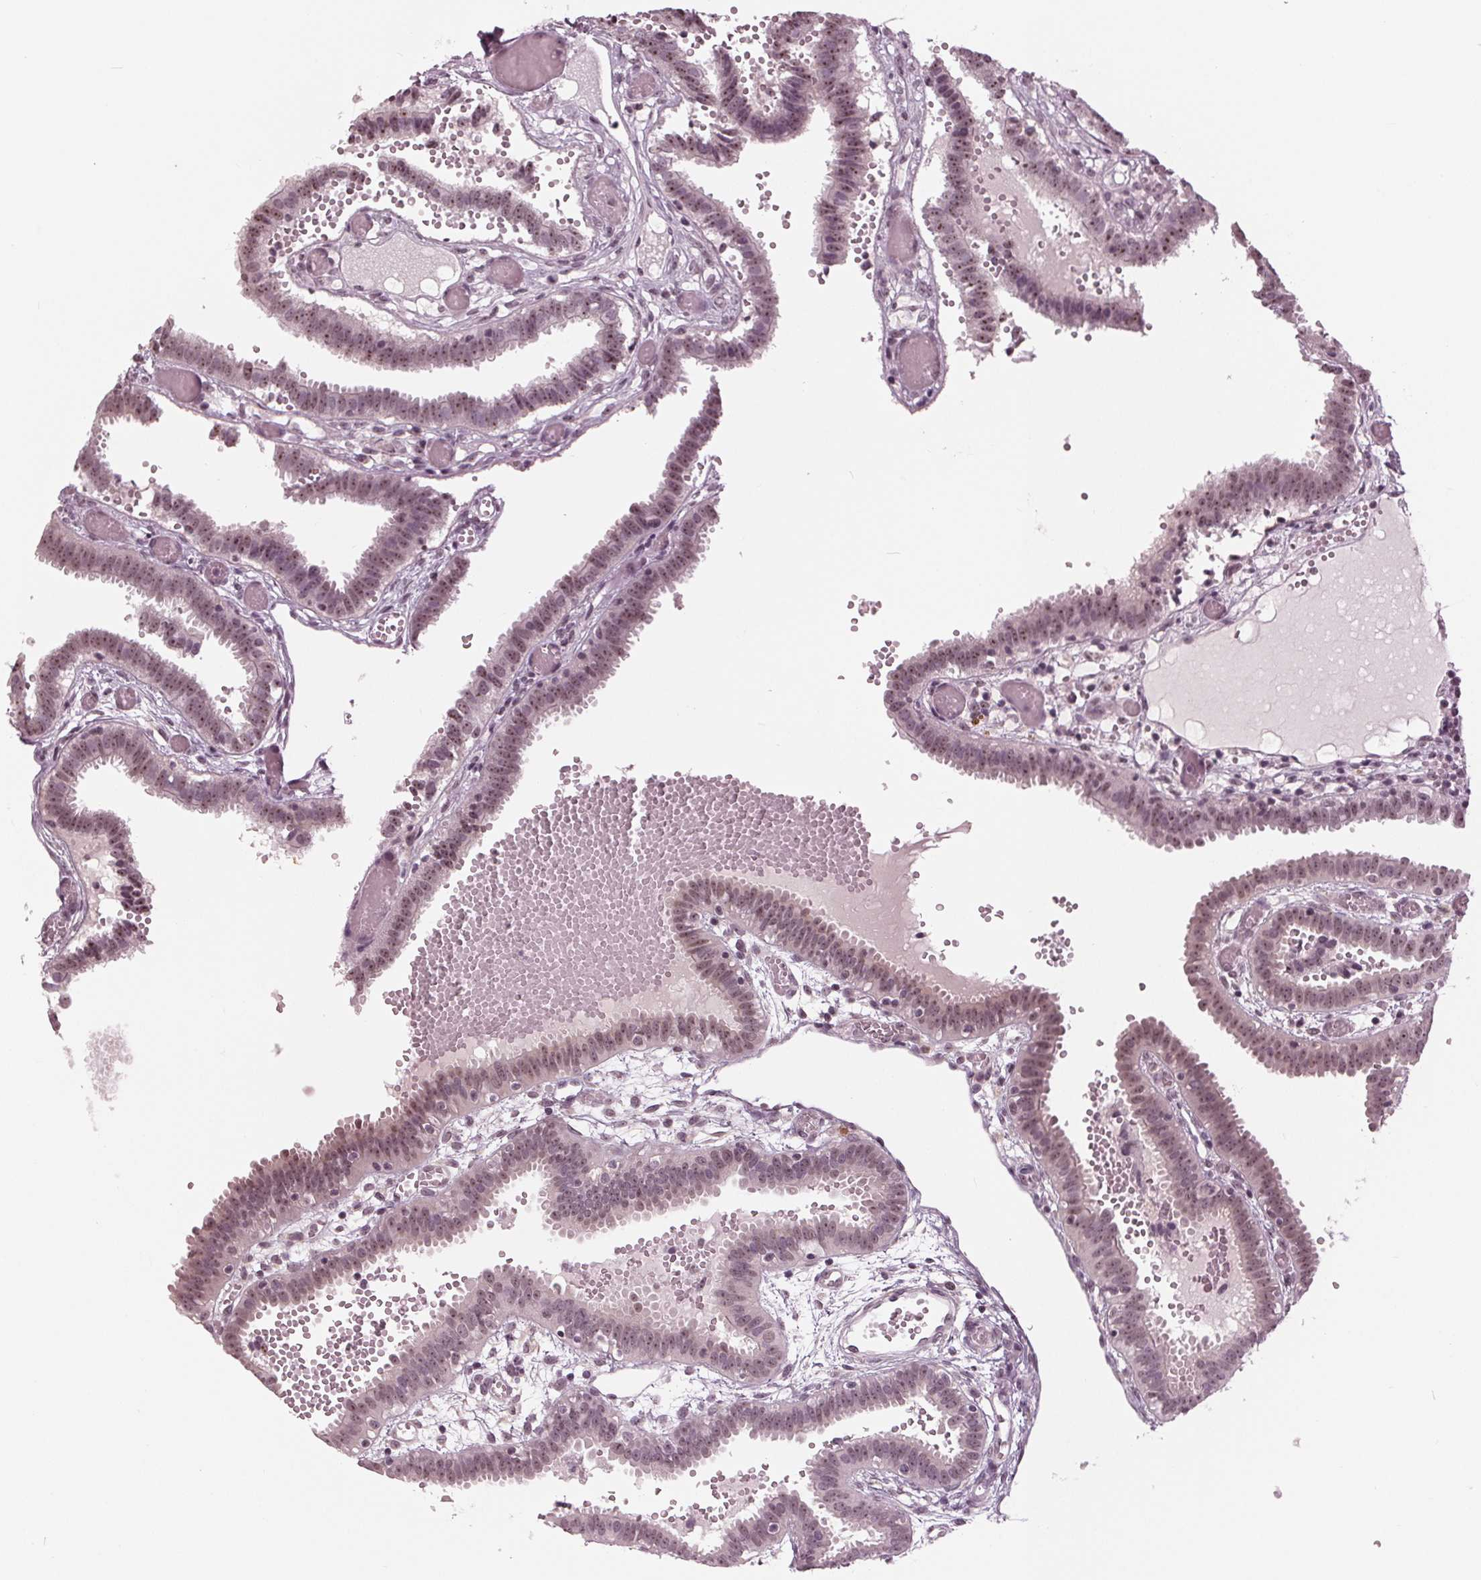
{"staining": {"intensity": "weak", "quantity": "25%-75%", "location": "nuclear"}, "tissue": "fallopian tube", "cell_type": "Glandular cells", "image_type": "normal", "snomed": [{"axis": "morphology", "description": "Normal tissue, NOS"}, {"axis": "topography", "description": "Fallopian tube"}], "caption": "Immunohistochemistry (DAB) staining of unremarkable human fallopian tube exhibits weak nuclear protein expression in about 25%-75% of glandular cells.", "gene": "SLX4", "patient": {"sex": "female", "age": 37}}